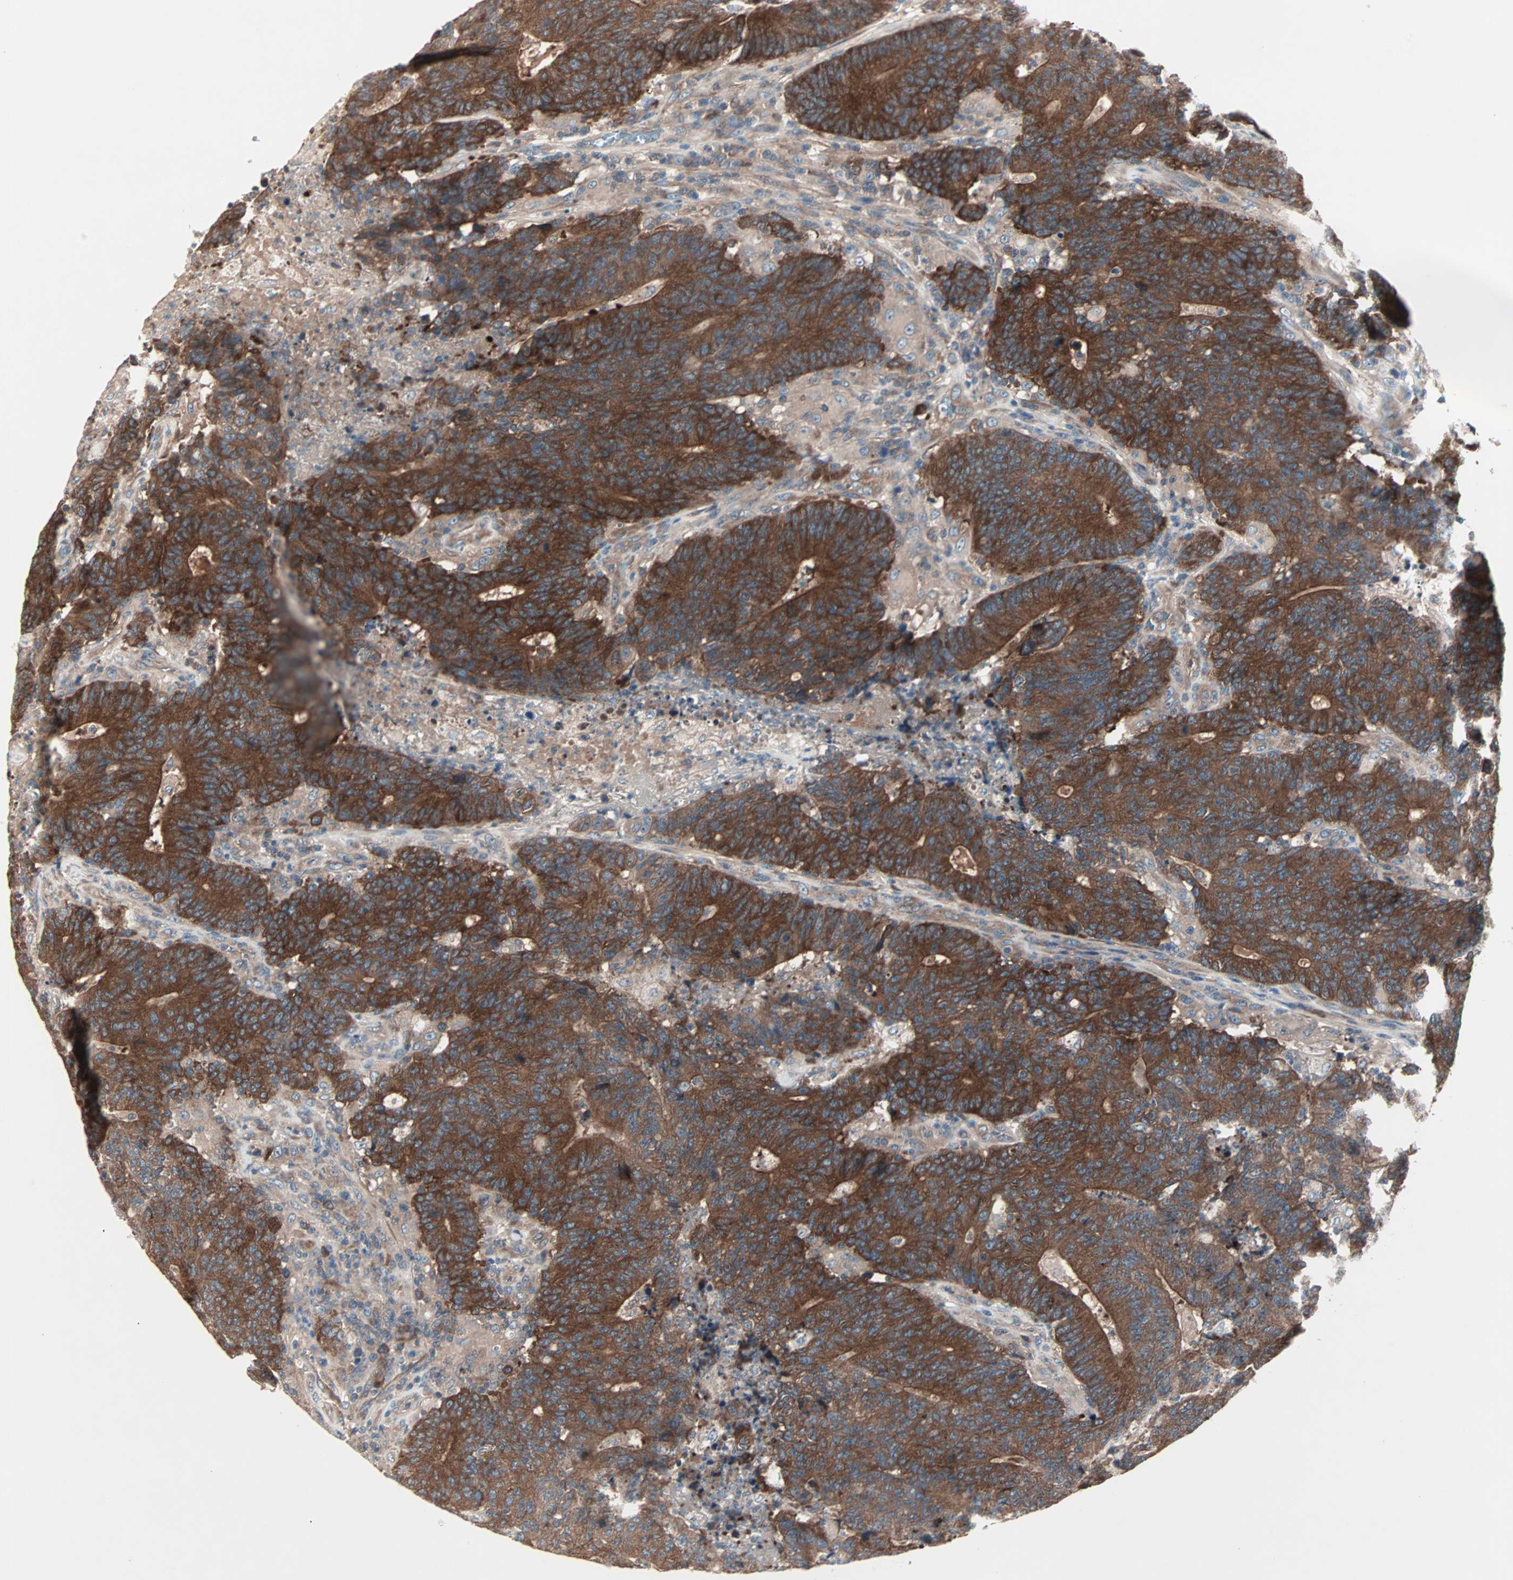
{"staining": {"intensity": "strong", "quantity": ">75%", "location": "cytoplasmic/membranous"}, "tissue": "colorectal cancer", "cell_type": "Tumor cells", "image_type": "cancer", "snomed": [{"axis": "morphology", "description": "Normal tissue, NOS"}, {"axis": "morphology", "description": "Adenocarcinoma, NOS"}, {"axis": "topography", "description": "Colon"}], "caption": "Protein expression by immunohistochemistry reveals strong cytoplasmic/membranous expression in approximately >75% of tumor cells in adenocarcinoma (colorectal).", "gene": "CAD", "patient": {"sex": "female", "age": 75}}